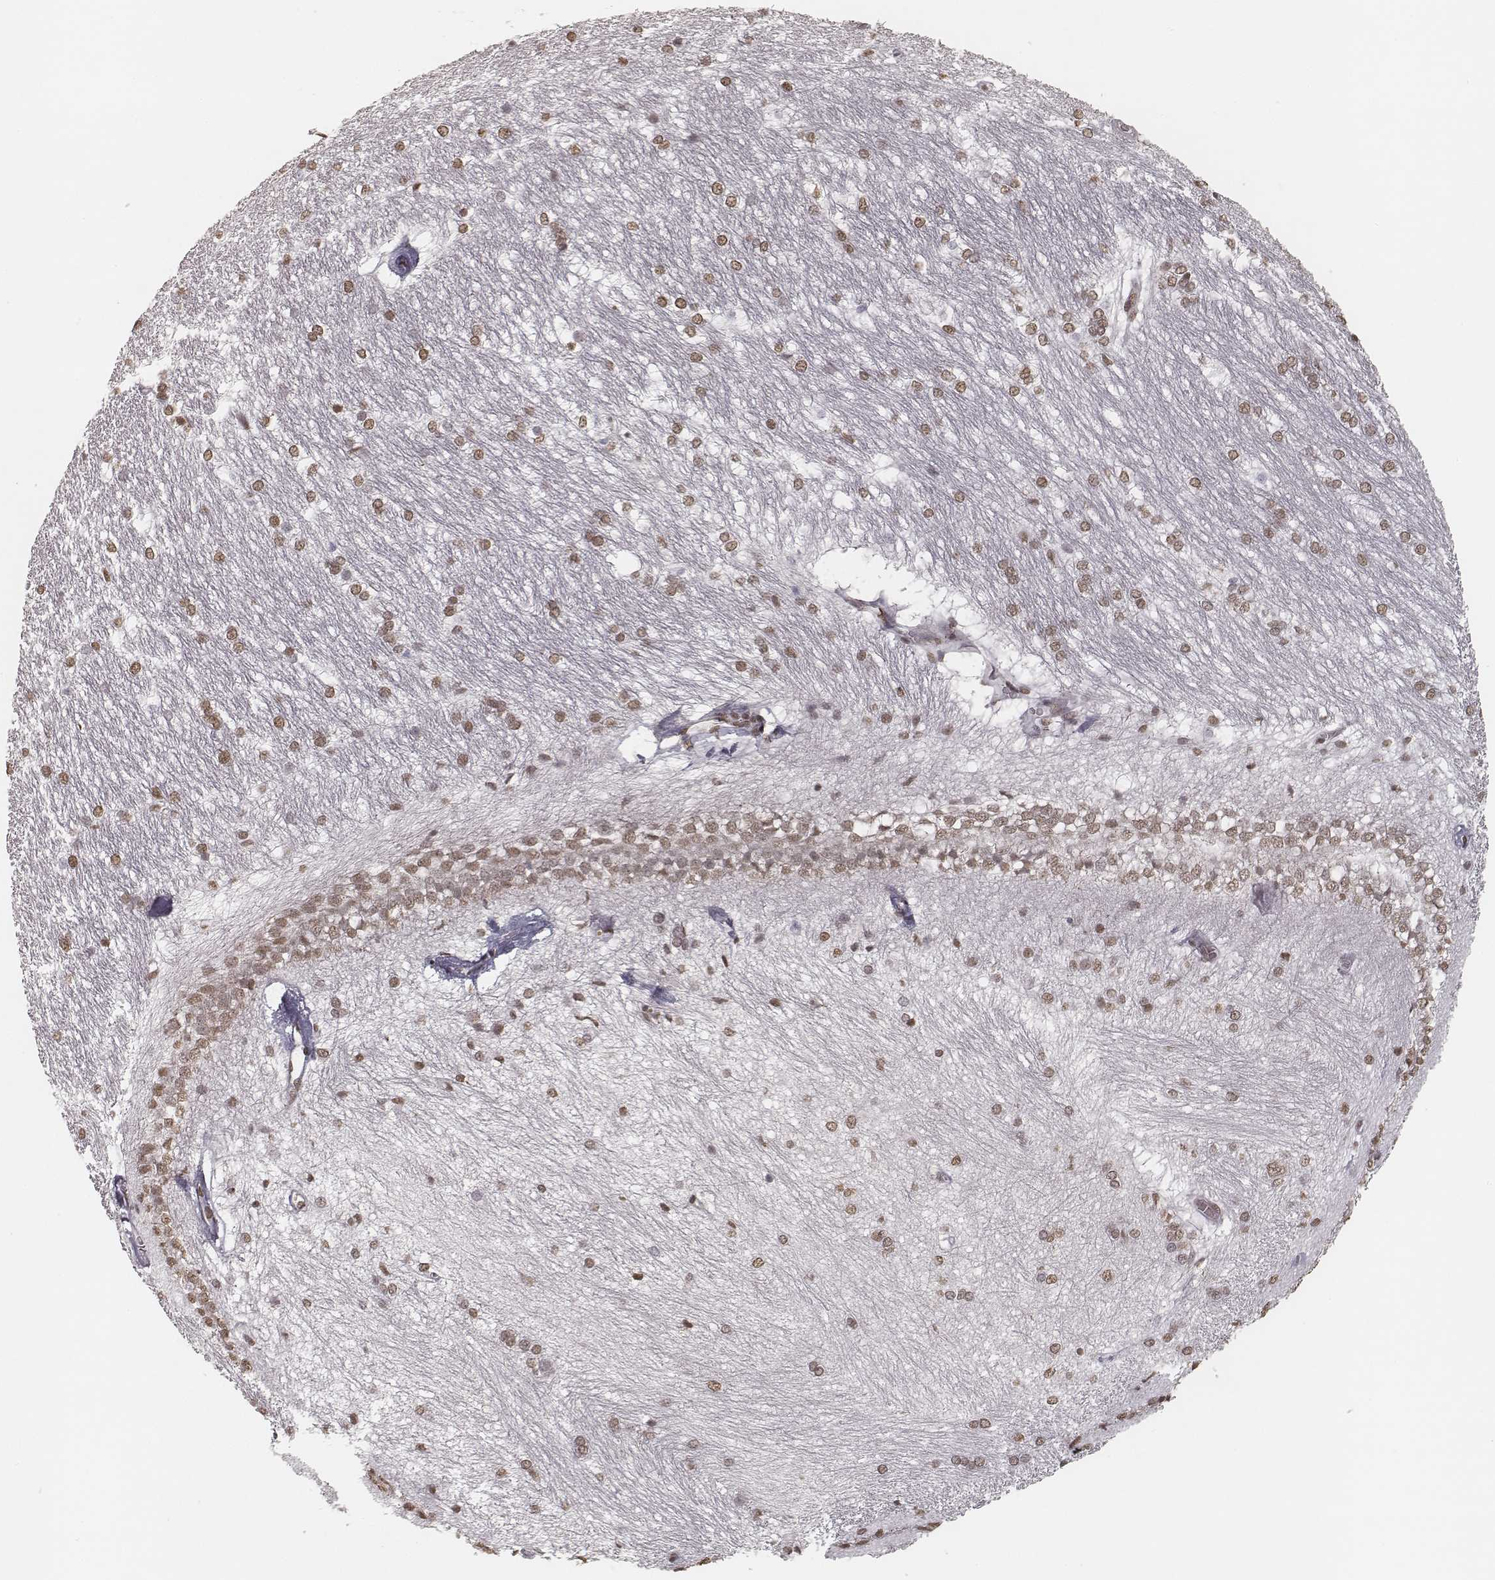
{"staining": {"intensity": "moderate", "quantity": "<25%", "location": "nuclear"}, "tissue": "hippocampus", "cell_type": "Glial cells", "image_type": "normal", "snomed": [{"axis": "morphology", "description": "Normal tissue, NOS"}, {"axis": "topography", "description": "Cerebral cortex"}, {"axis": "topography", "description": "Hippocampus"}], "caption": "About <25% of glial cells in benign human hippocampus demonstrate moderate nuclear protein positivity as visualized by brown immunohistochemical staining.", "gene": "HMGA2", "patient": {"sex": "female", "age": 19}}